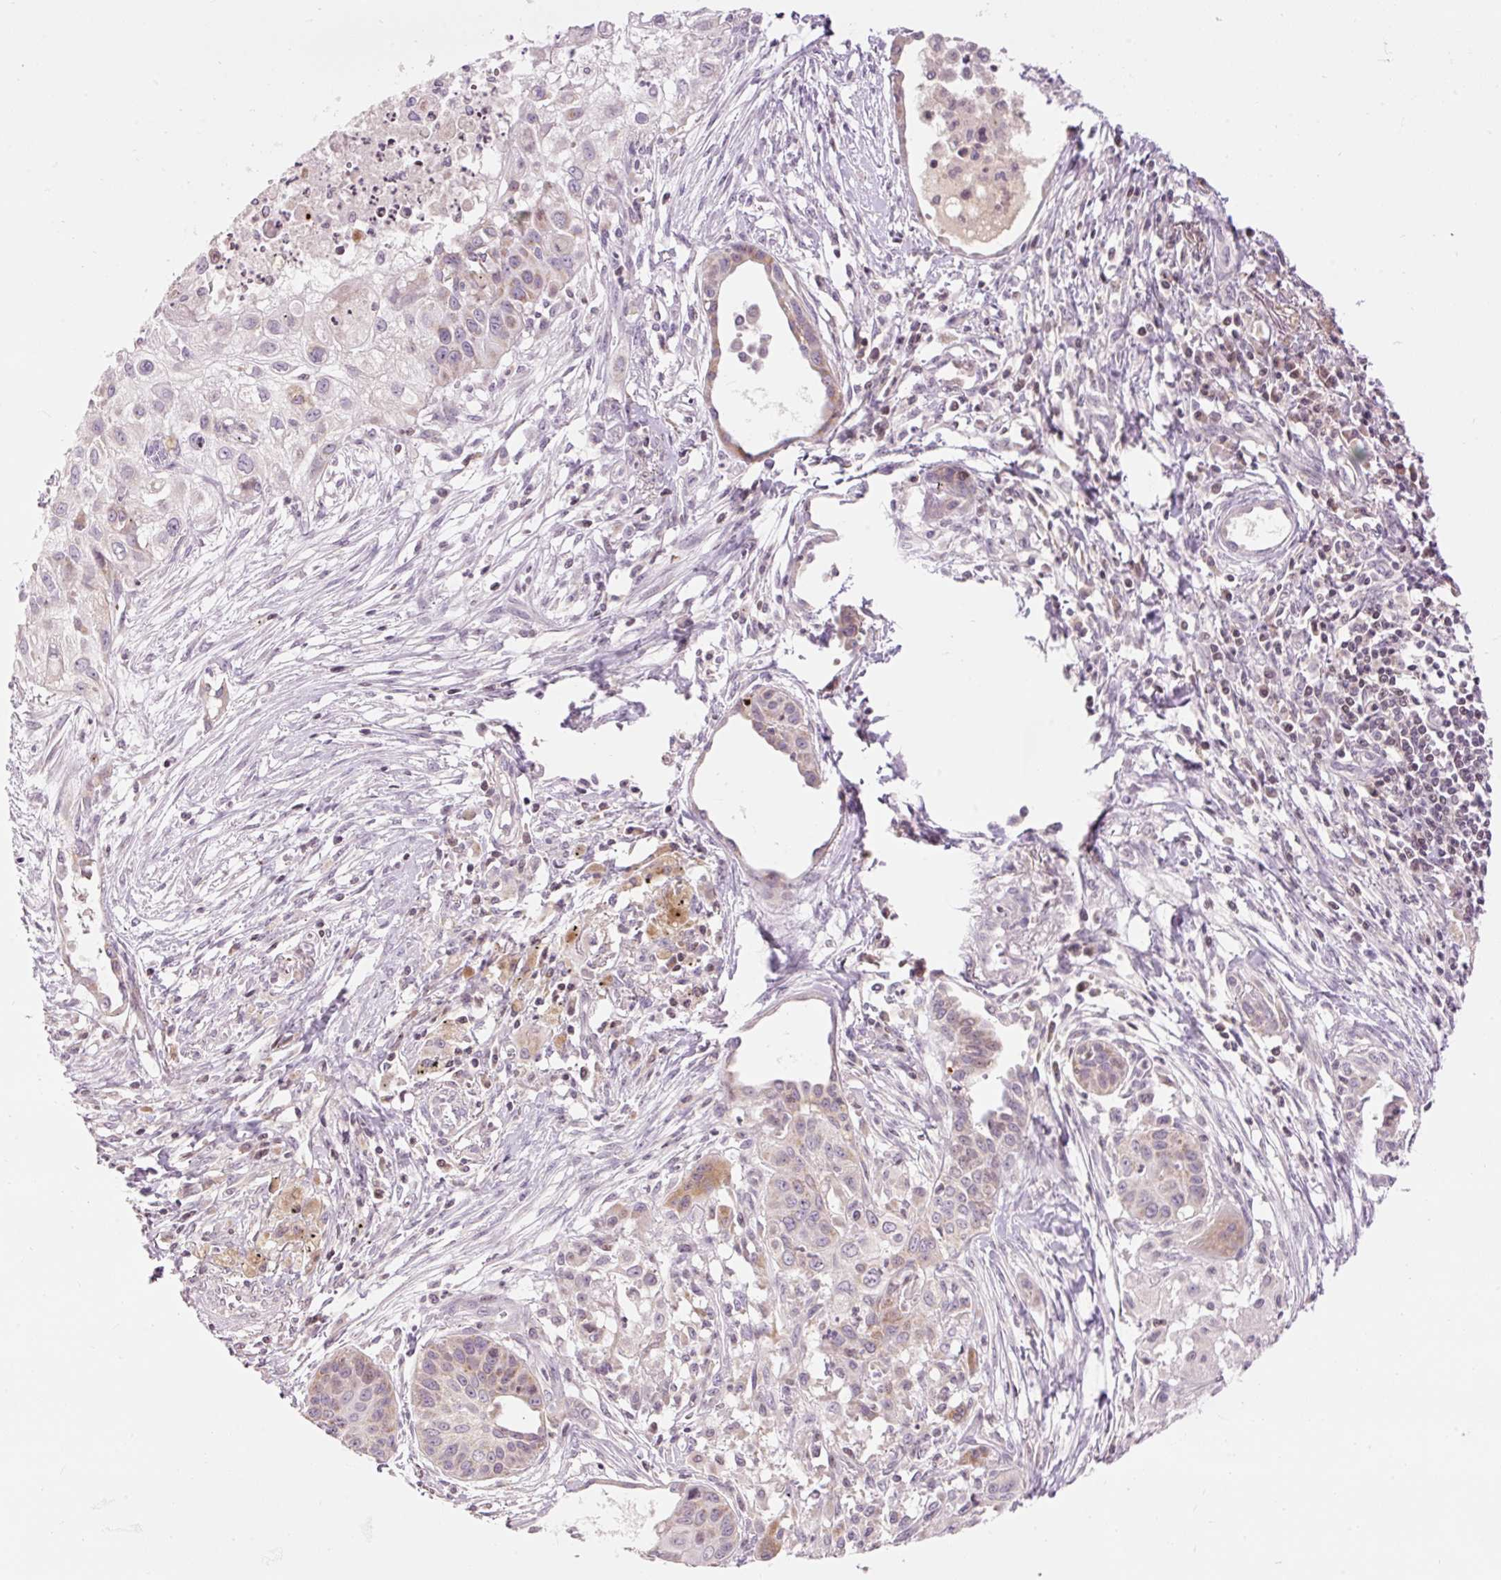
{"staining": {"intensity": "weak", "quantity": "<25%", "location": "cytoplasmic/membranous"}, "tissue": "lung cancer", "cell_type": "Tumor cells", "image_type": "cancer", "snomed": [{"axis": "morphology", "description": "Squamous cell carcinoma, NOS"}, {"axis": "topography", "description": "Lung"}], "caption": "This is a image of immunohistochemistry staining of lung cancer (squamous cell carcinoma), which shows no positivity in tumor cells. (IHC, brightfield microscopy, high magnification).", "gene": "ABHD11", "patient": {"sex": "male", "age": 71}}